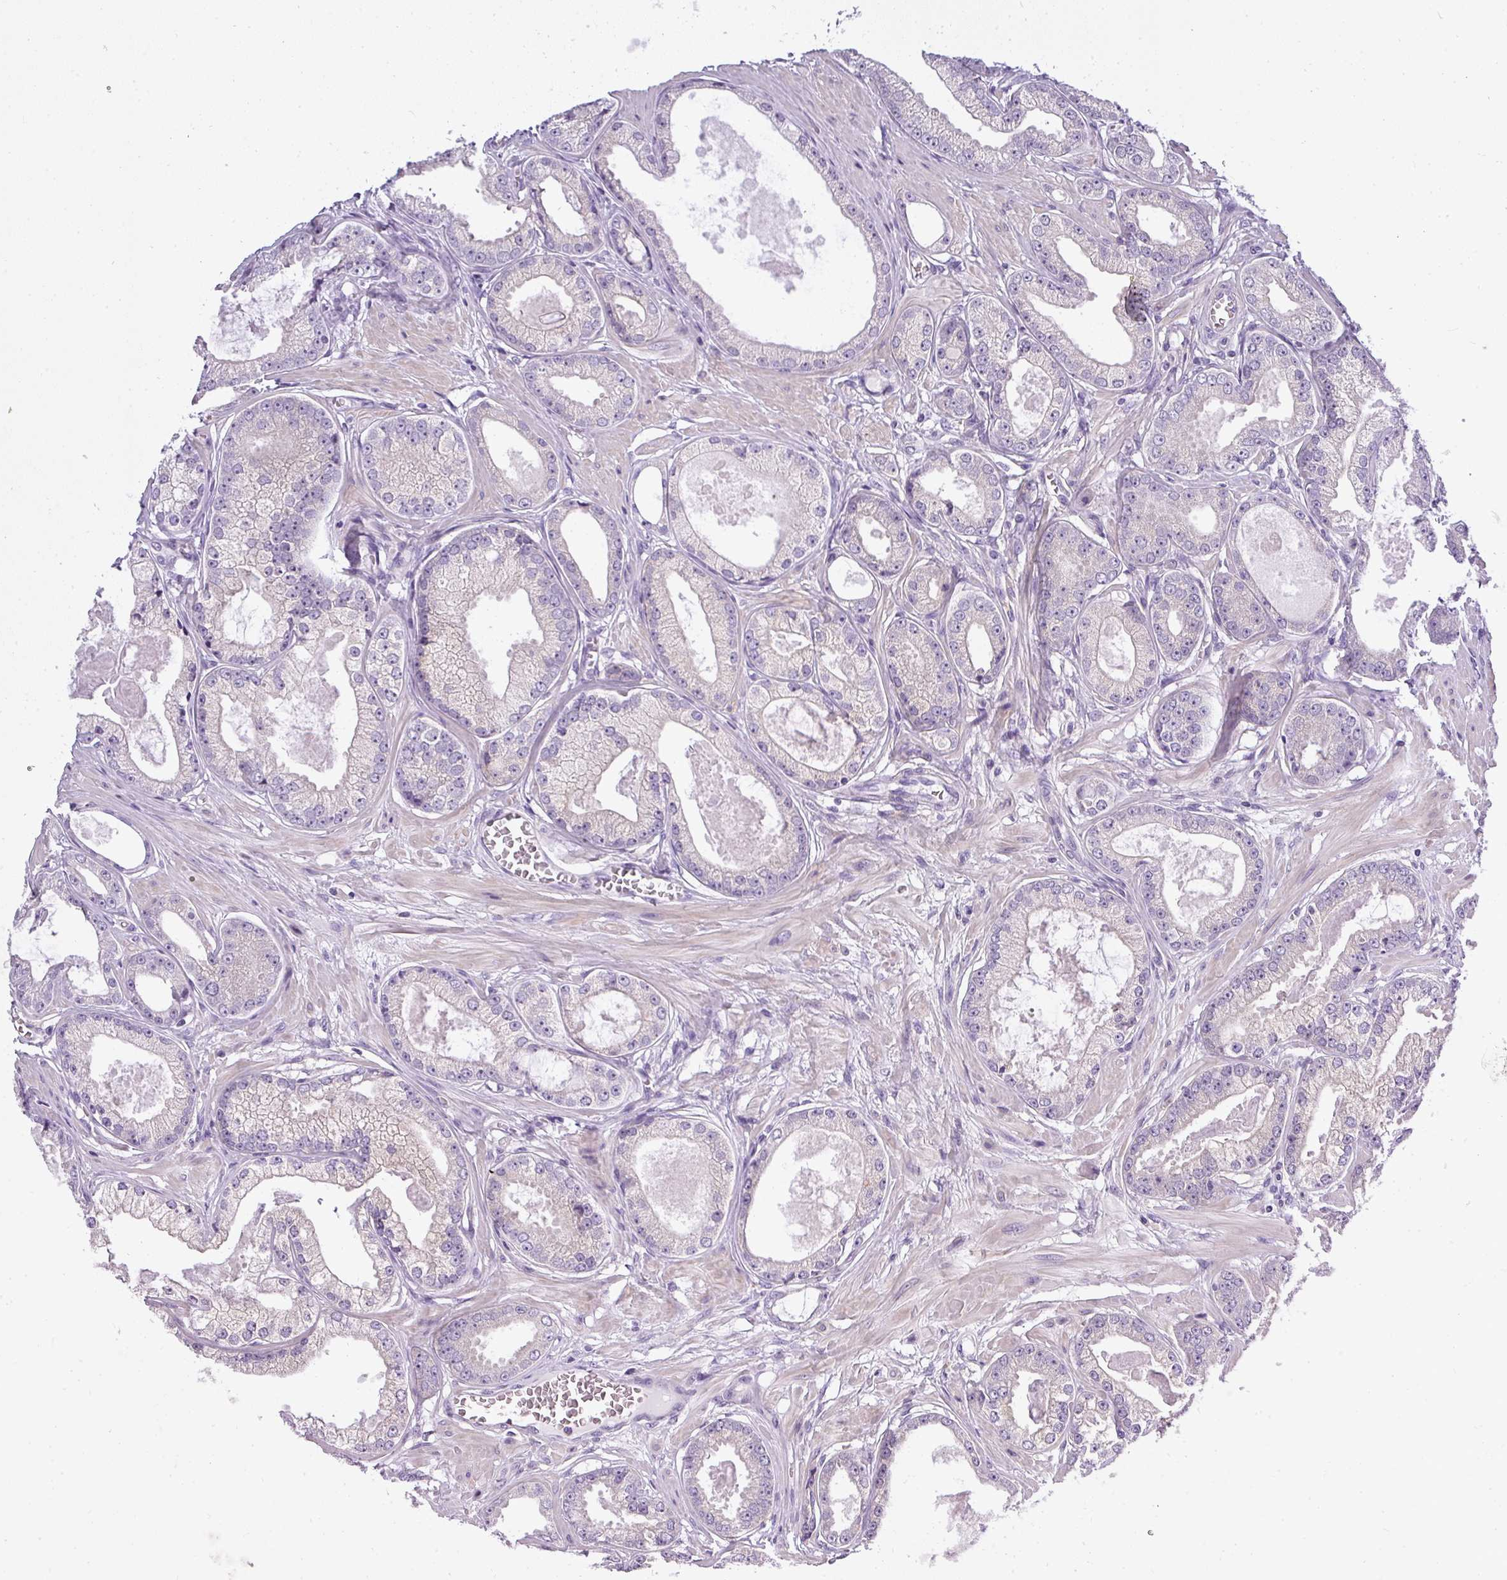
{"staining": {"intensity": "negative", "quantity": "none", "location": "none"}, "tissue": "prostate cancer", "cell_type": "Tumor cells", "image_type": "cancer", "snomed": [{"axis": "morphology", "description": "Adenocarcinoma, Low grade"}, {"axis": "topography", "description": "Prostate"}], "caption": "DAB (3,3'-diaminobenzidine) immunohistochemical staining of human prostate cancer (adenocarcinoma (low-grade)) exhibits no significant expression in tumor cells. (Brightfield microscopy of DAB IHC at high magnification).", "gene": "ATP6V1D", "patient": {"sex": "male", "age": 64}}